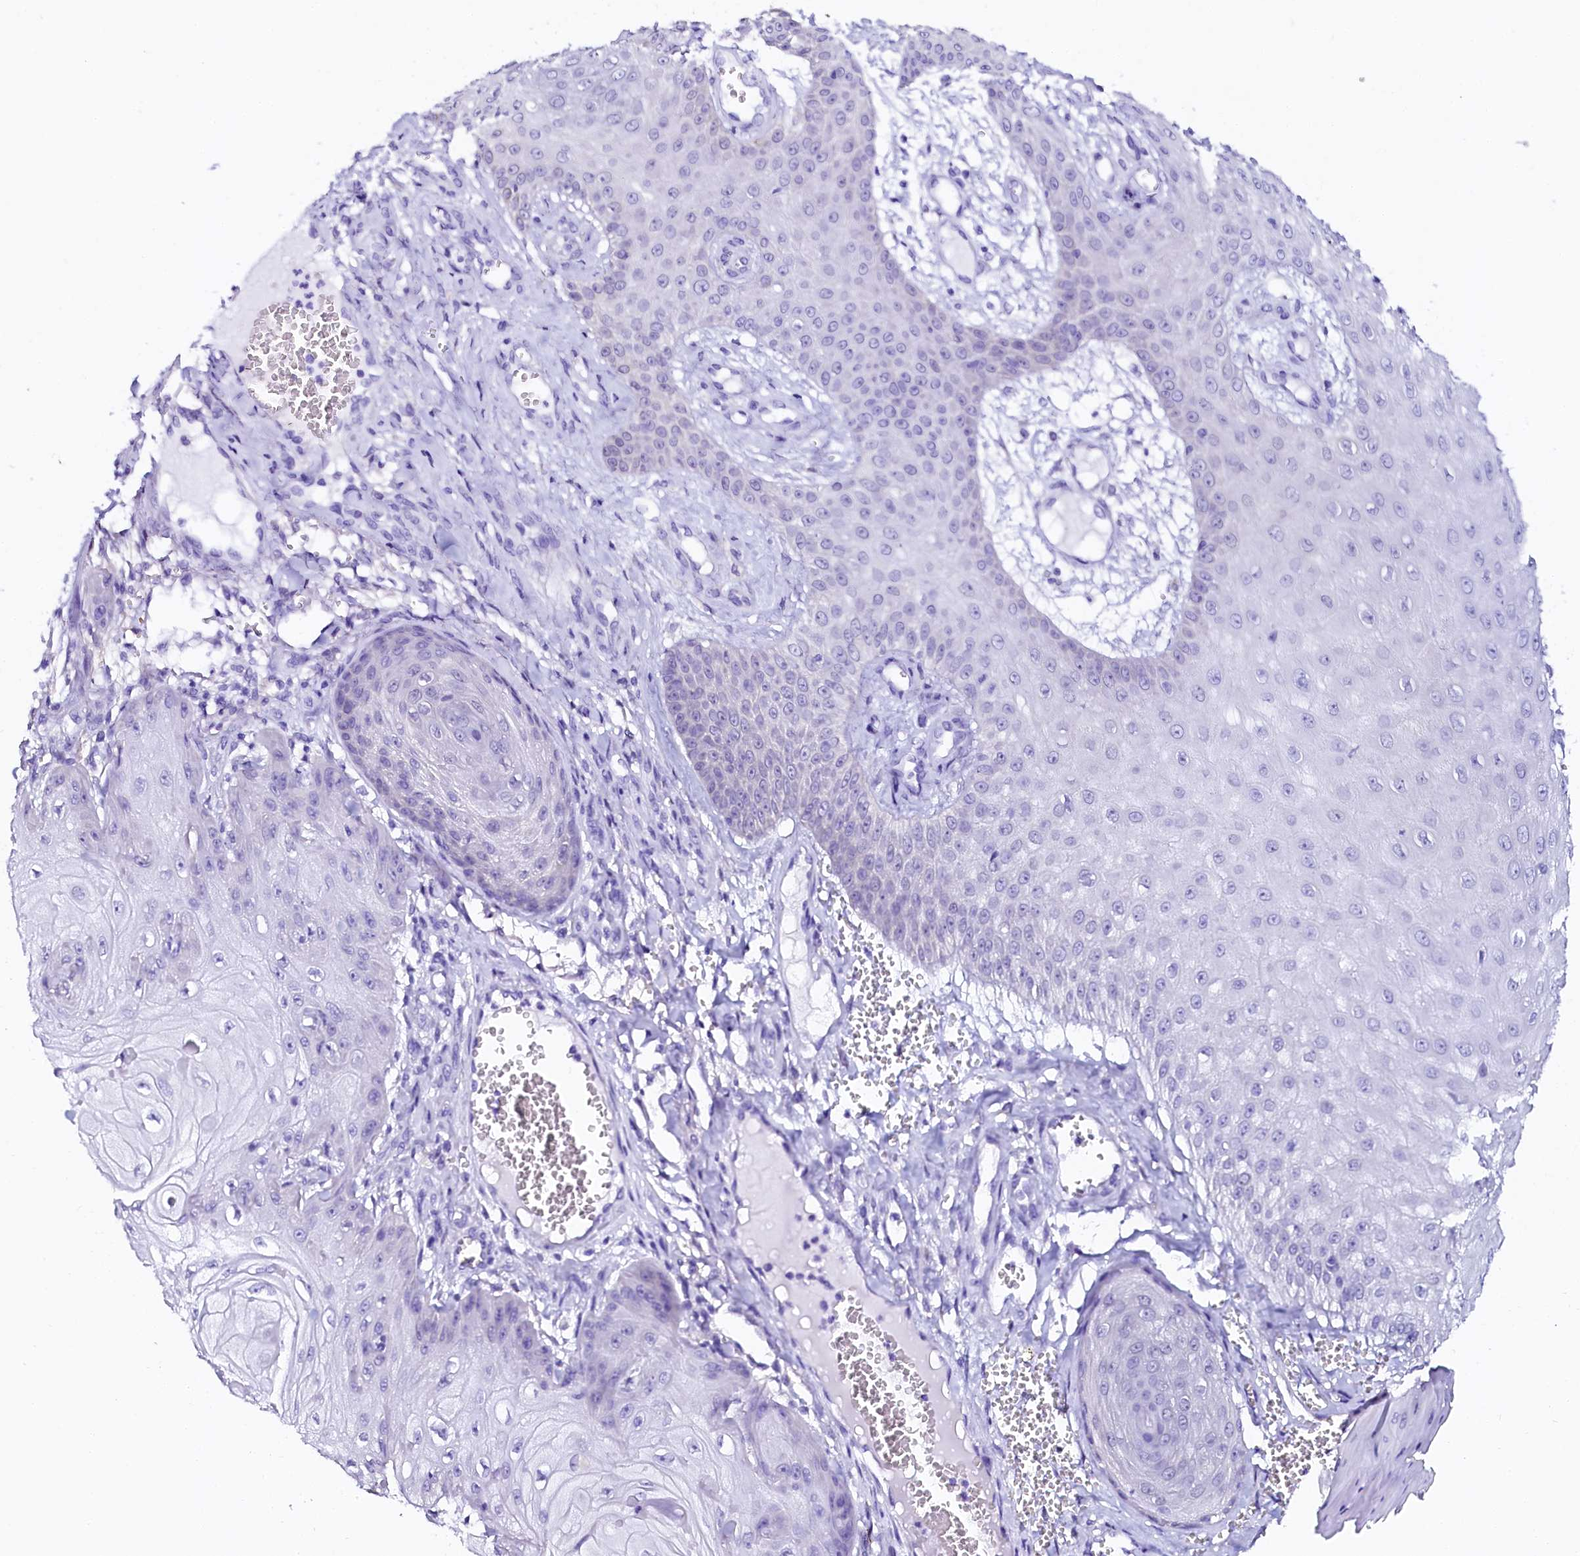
{"staining": {"intensity": "negative", "quantity": "none", "location": "none"}, "tissue": "skin cancer", "cell_type": "Tumor cells", "image_type": "cancer", "snomed": [{"axis": "morphology", "description": "Squamous cell carcinoma, NOS"}, {"axis": "topography", "description": "Skin"}], "caption": "High power microscopy histopathology image of an immunohistochemistry (IHC) micrograph of skin cancer, revealing no significant positivity in tumor cells.", "gene": "SORD", "patient": {"sex": "male", "age": 74}}